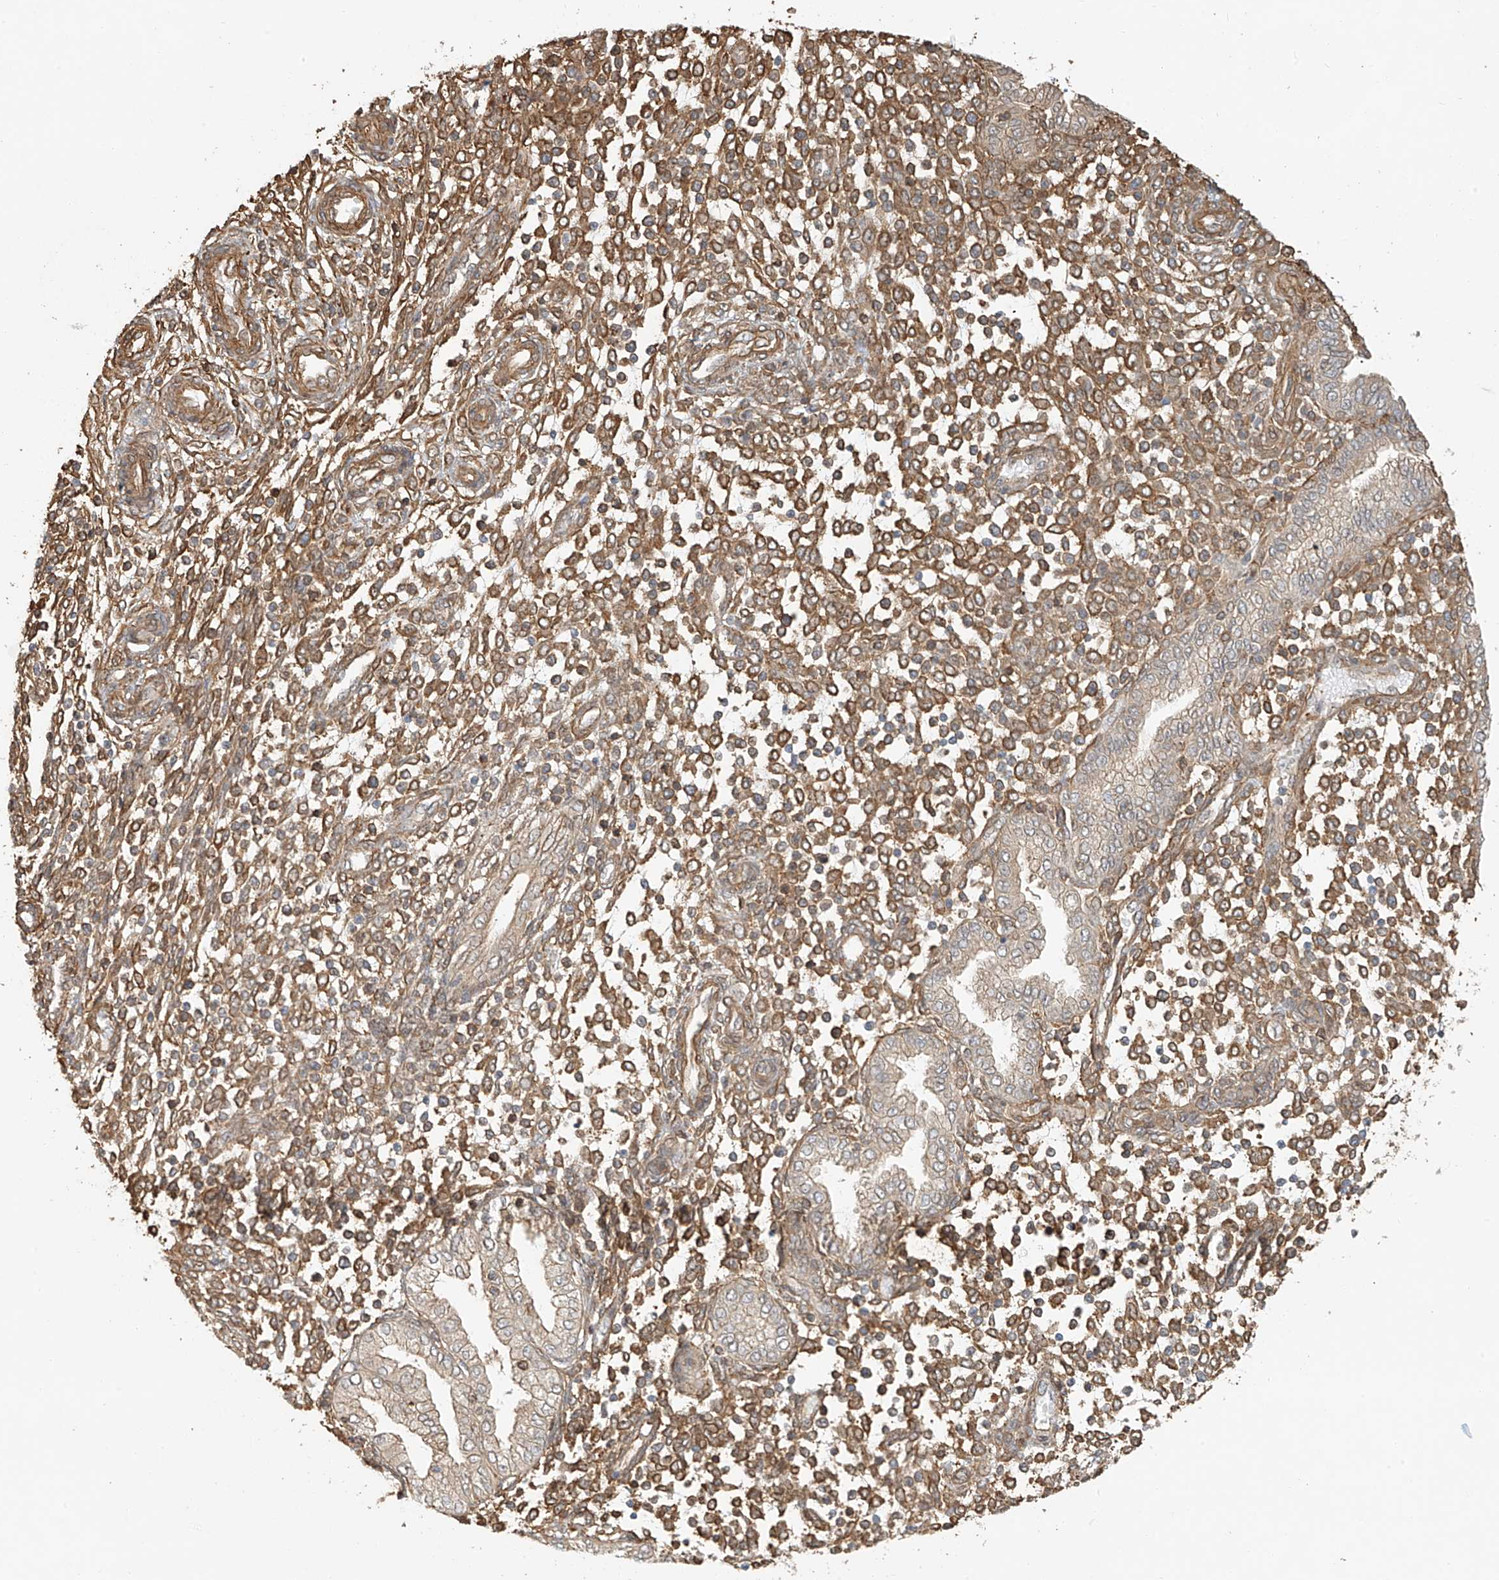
{"staining": {"intensity": "moderate", "quantity": ">75%", "location": "cytoplasmic/membranous"}, "tissue": "endometrium", "cell_type": "Cells in endometrial stroma", "image_type": "normal", "snomed": [{"axis": "morphology", "description": "Normal tissue, NOS"}, {"axis": "topography", "description": "Endometrium"}], "caption": "Cells in endometrial stroma exhibit medium levels of moderate cytoplasmic/membranous positivity in about >75% of cells in unremarkable endometrium.", "gene": "CSMD3", "patient": {"sex": "female", "age": 53}}